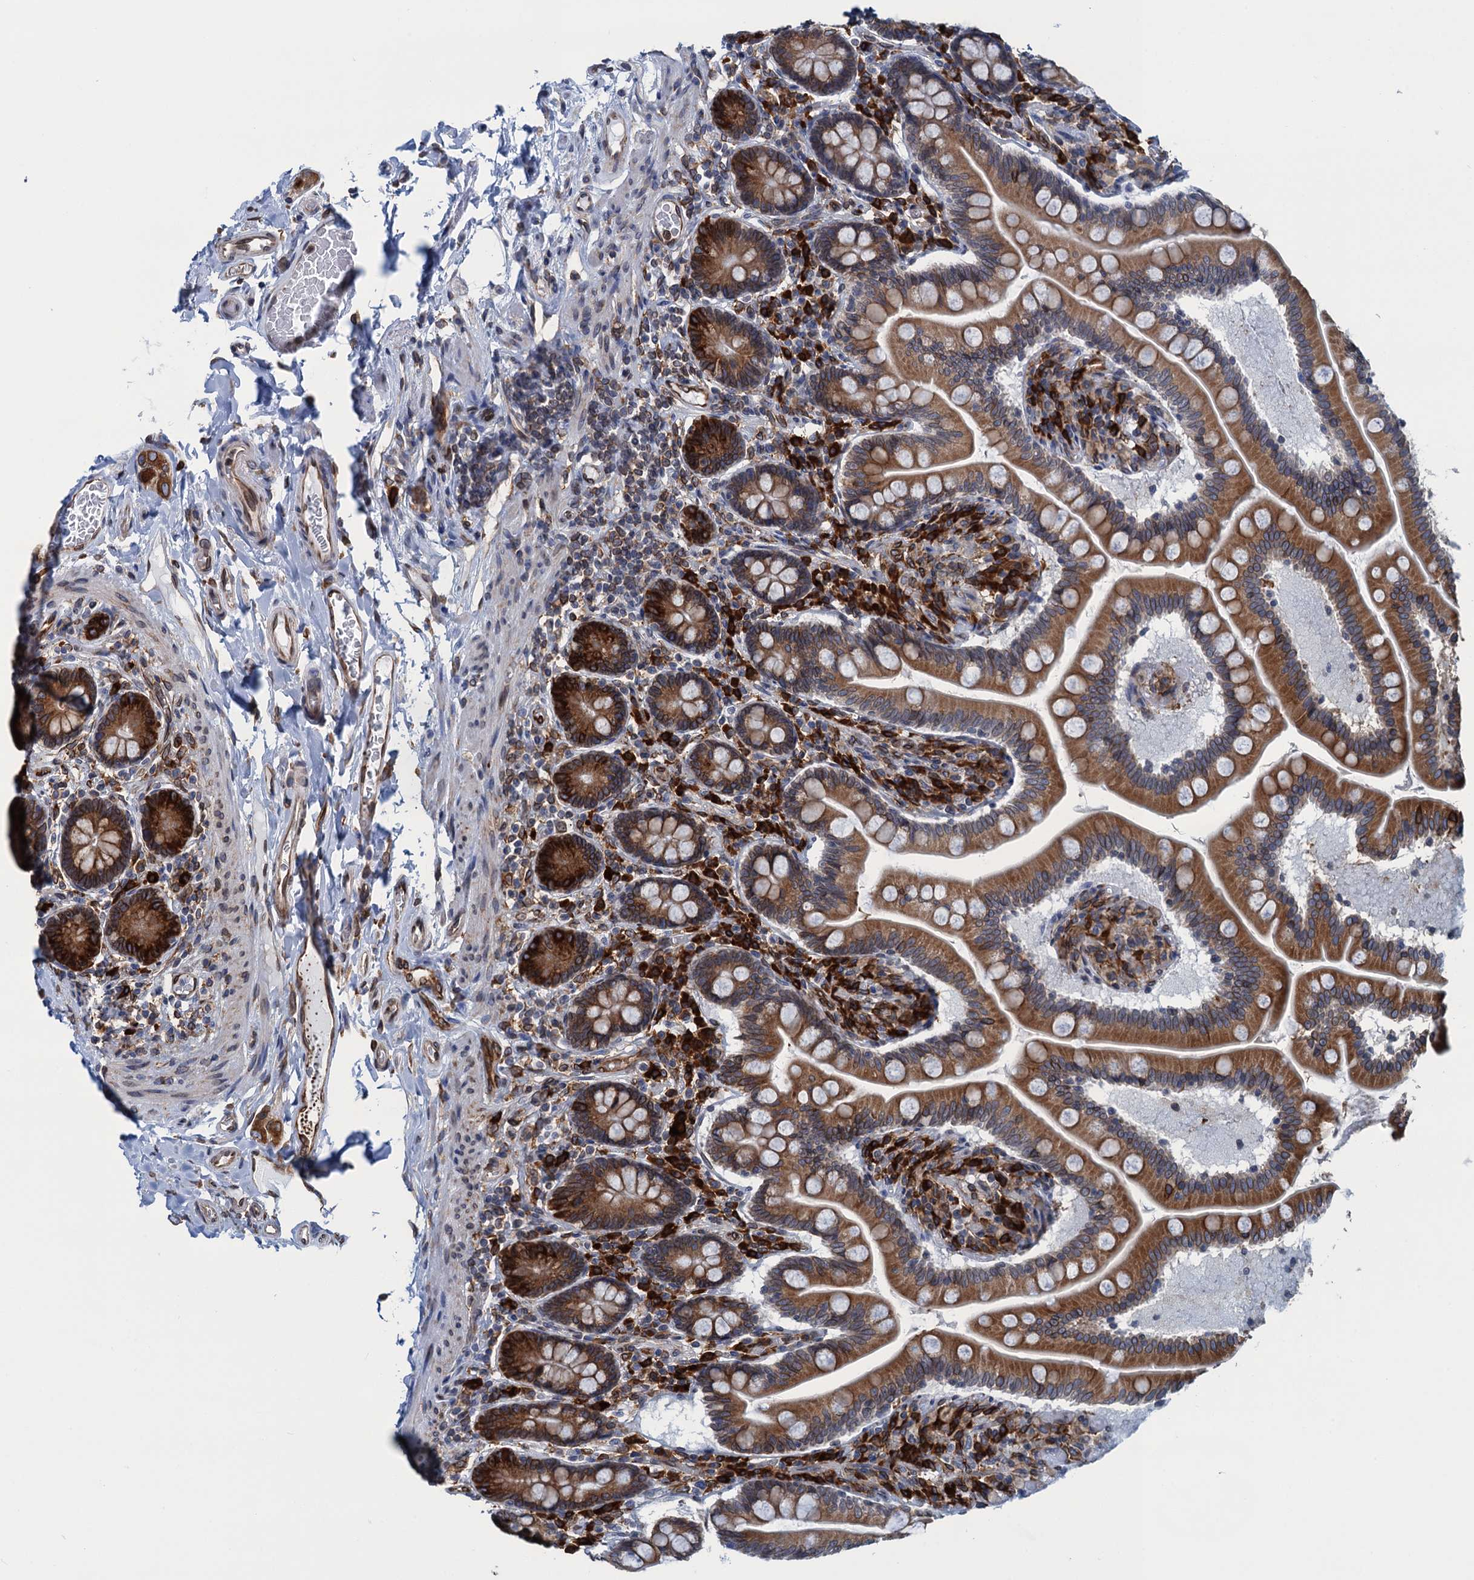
{"staining": {"intensity": "strong", "quantity": "25%-75%", "location": "cytoplasmic/membranous"}, "tissue": "small intestine", "cell_type": "Glandular cells", "image_type": "normal", "snomed": [{"axis": "morphology", "description": "Normal tissue, NOS"}, {"axis": "topography", "description": "Small intestine"}], "caption": "The histopathology image shows staining of normal small intestine, revealing strong cytoplasmic/membranous protein staining (brown color) within glandular cells. (DAB = brown stain, brightfield microscopy at high magnification).", "gene": "TMEM205", "patient": {"sex": "female", "age": 64}}